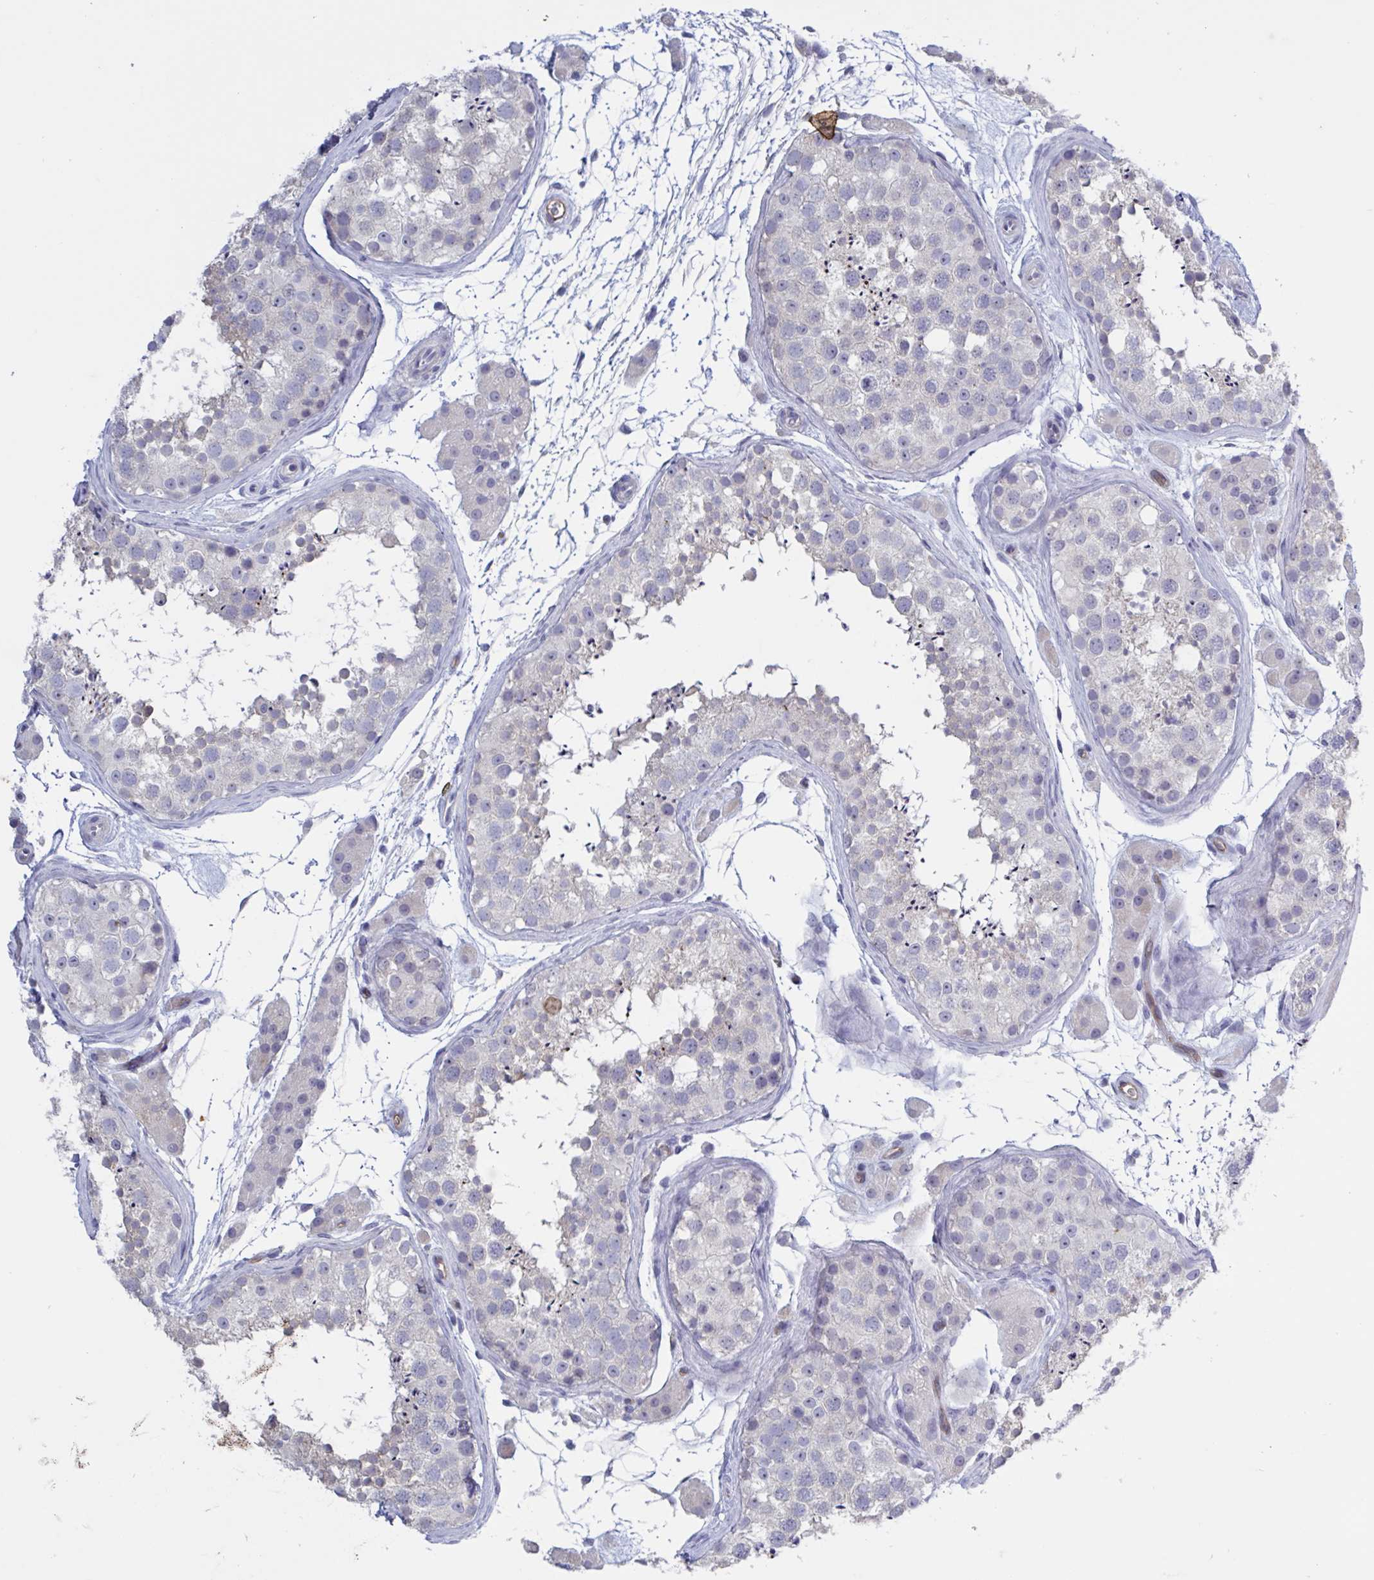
{"staining": {"intensity": "moderate", "quantity": "<25%", "location": "cytoplasmic/membranous"}, "tissue": "testis", "cell_type": "Cells in seminiferous ducts", "image_type": "normal", "snomed": [{"axis": "morphology", "description": "Normal tissue, NOS"}, {"axis": "topography", "description": "Testis"}], "caption": "Protein staining shows moderate cytoplasmic/membranous positivity in approximately <25% of cells in seminiferous ducts in normal testis.", "gene": "ST14", "patient": {"sex": "male", "age": 41}}